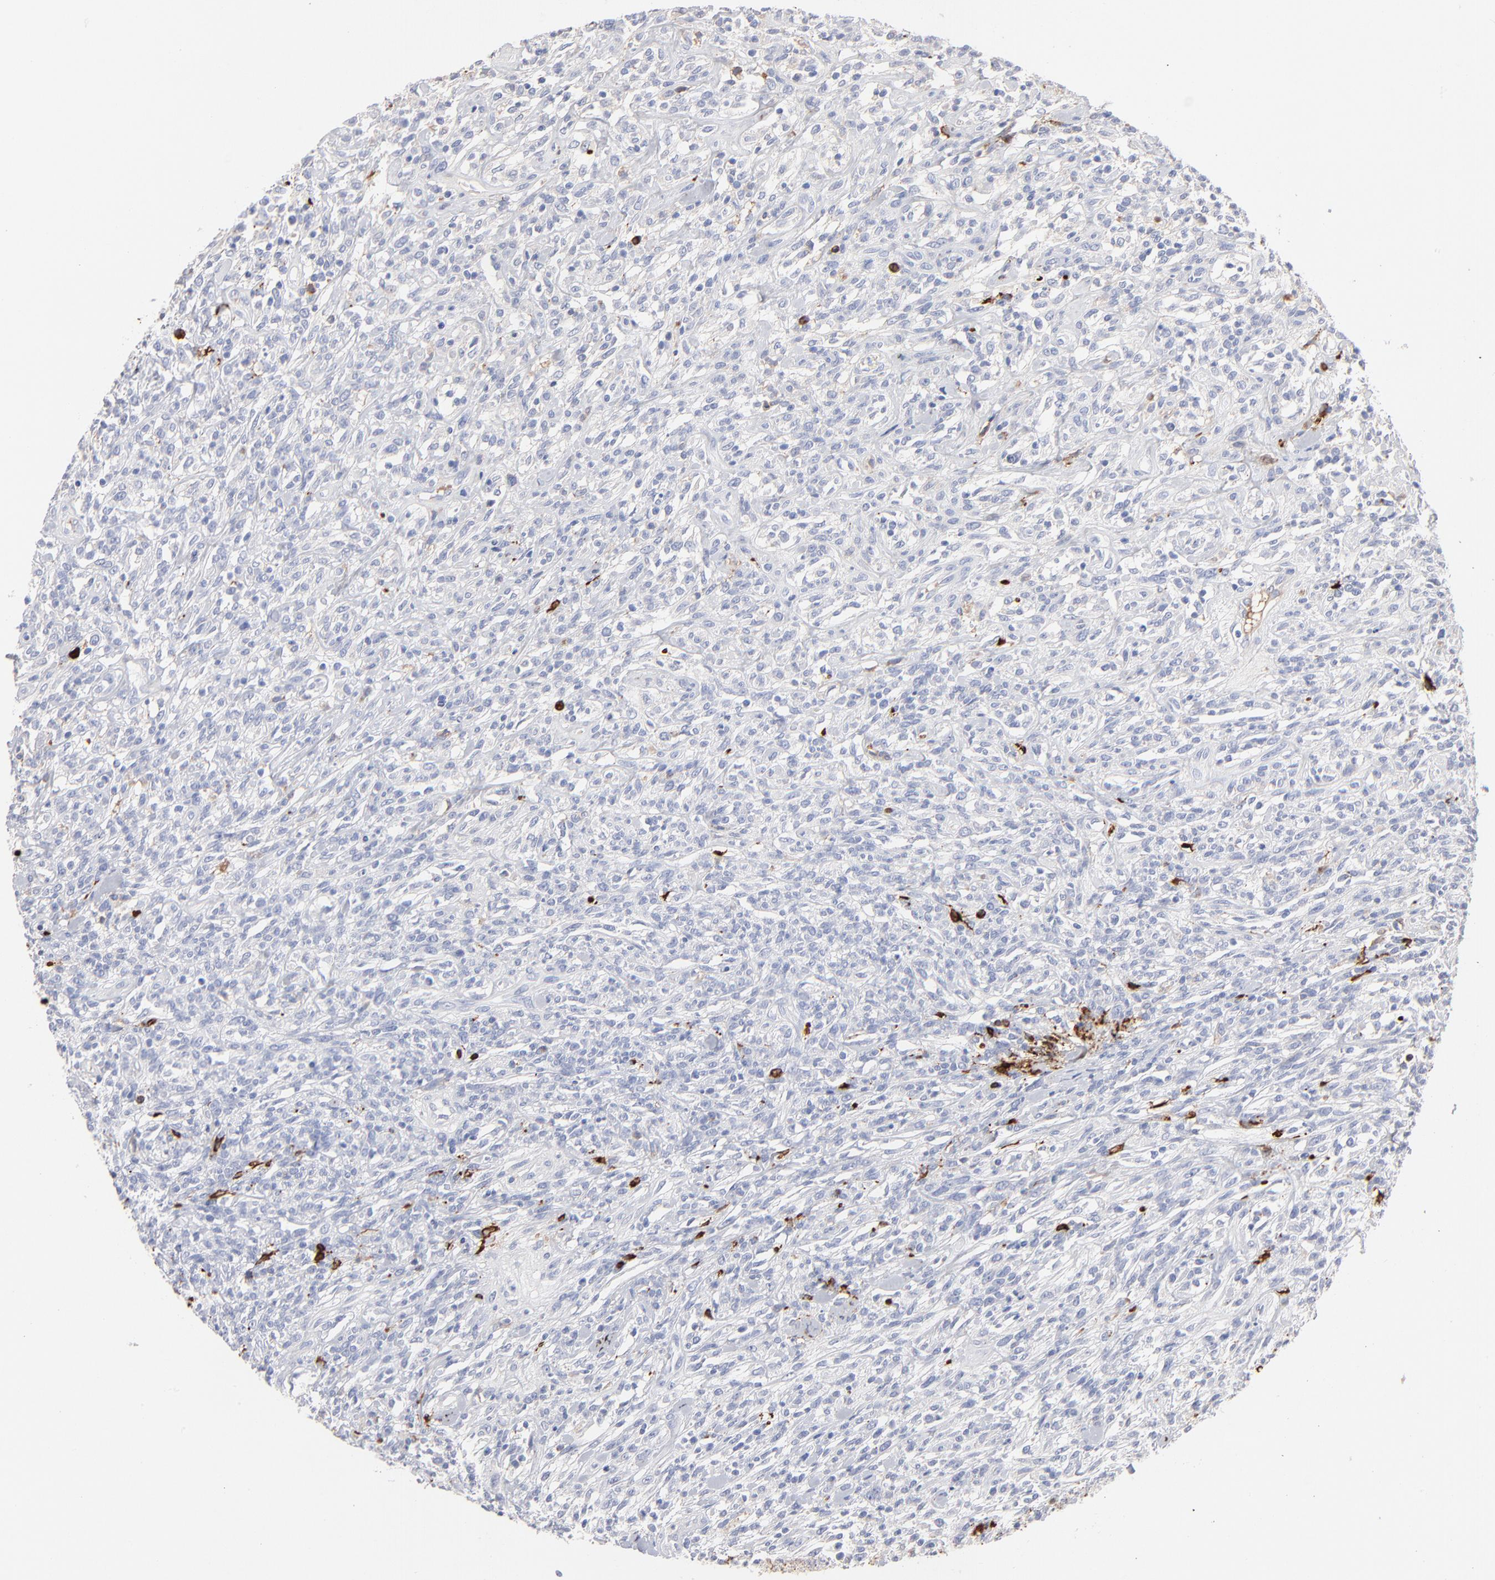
{"staining": {"intensity": "negative", "quantity": "none", "location": "none"}, "tissue": "lymphoma", "cell_type": "Tumor cells", "image_type": "cancer", "snomed": [{"axis": "morphology", "description": "Malignant lymphoma, non-Hodgkin's type, High grade"}, {"axis": "topography", "description": "Lymph node"}], "caption": "A histopathology image of lymphoma stained for a protein shows no brown staining in tumor cells.", "gene": "APOH", "patient": {"sex": "female", "age": 73}}